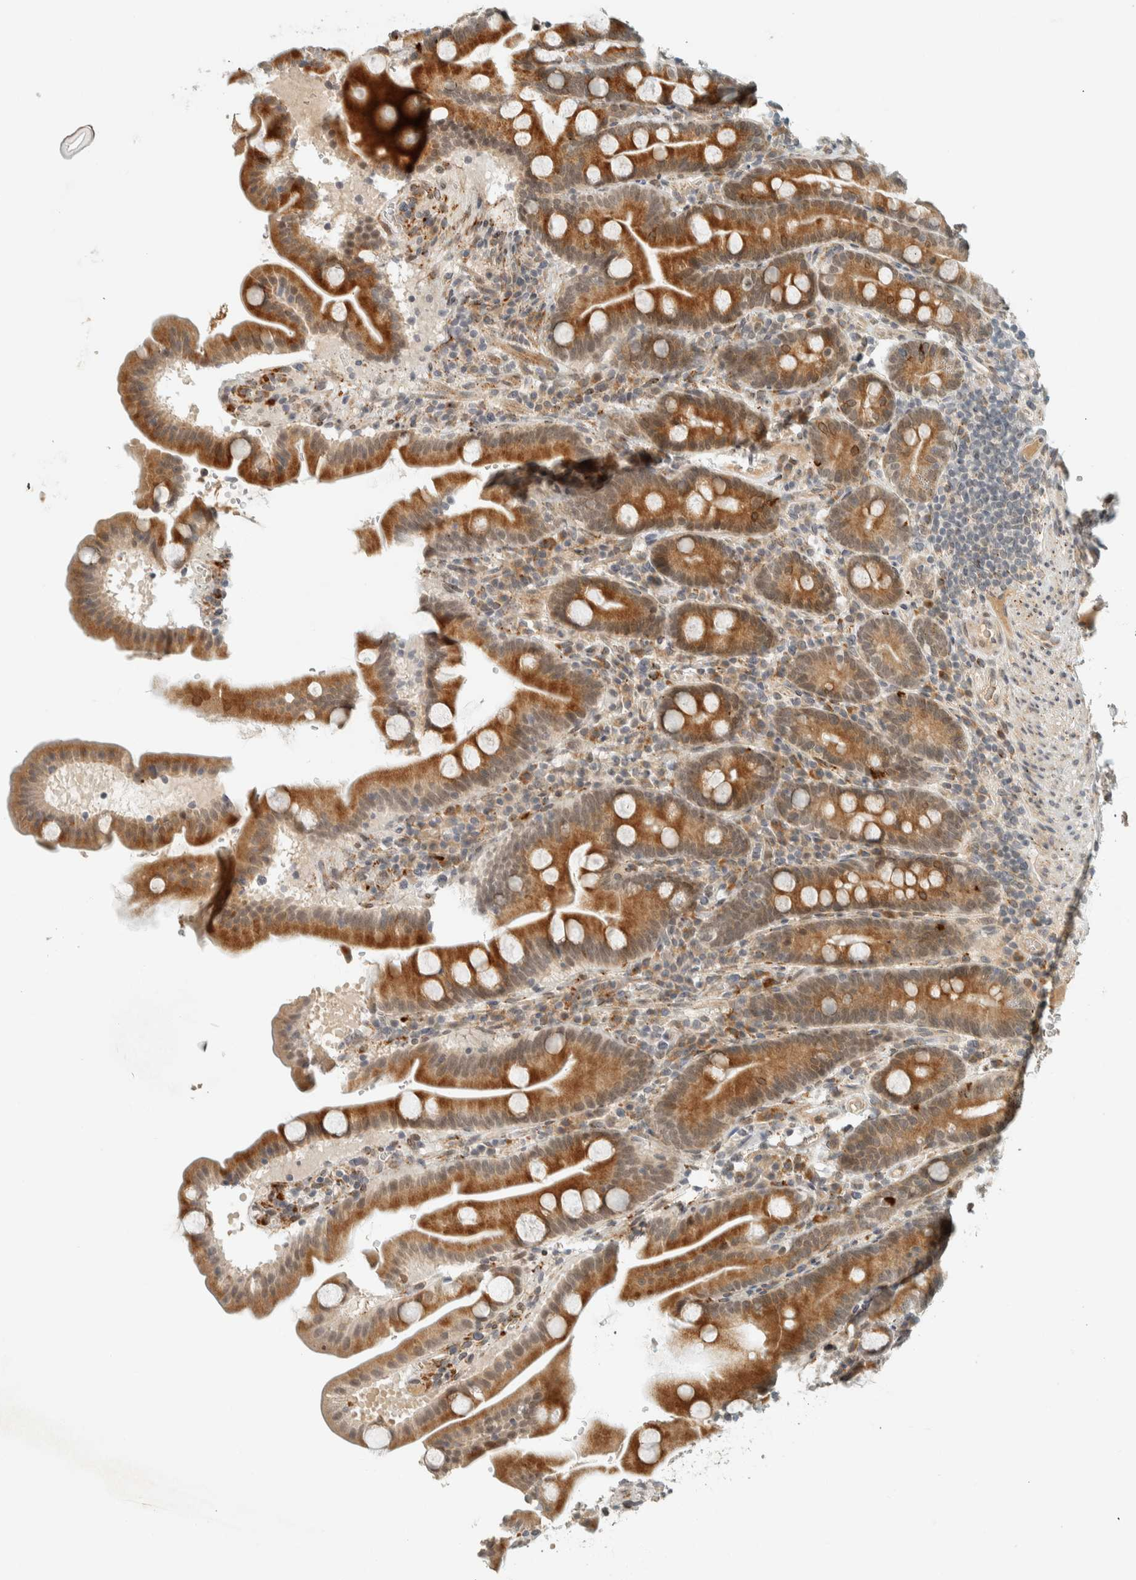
{"staining": {"intensity": "strong", "quantity": "25%-75%", "location": "cytoplasmic/membranous"}, "tissue": "duodenum", "cell_type": "Glandular cells", "image_type": "normal", "snomed": [{"axis": "morphology", "description": "Normal tissue, NOS"}, {"axis": "topography", "description": "Duodenum"}], "caption": "Brown immunohistochemical staining in benign human duodenum shows strong cytoplasmic/membranous positivity in approximately 25%-75% of glandular cells. The staining is performed using DAB (3,3'-diaminobenzidine) brown chromogen to label protein expression. The nuclei are counter-stained blue using hematoxylin.", "gene": "ITPRID1", "patient": {"sex": "male", "age": 54}}